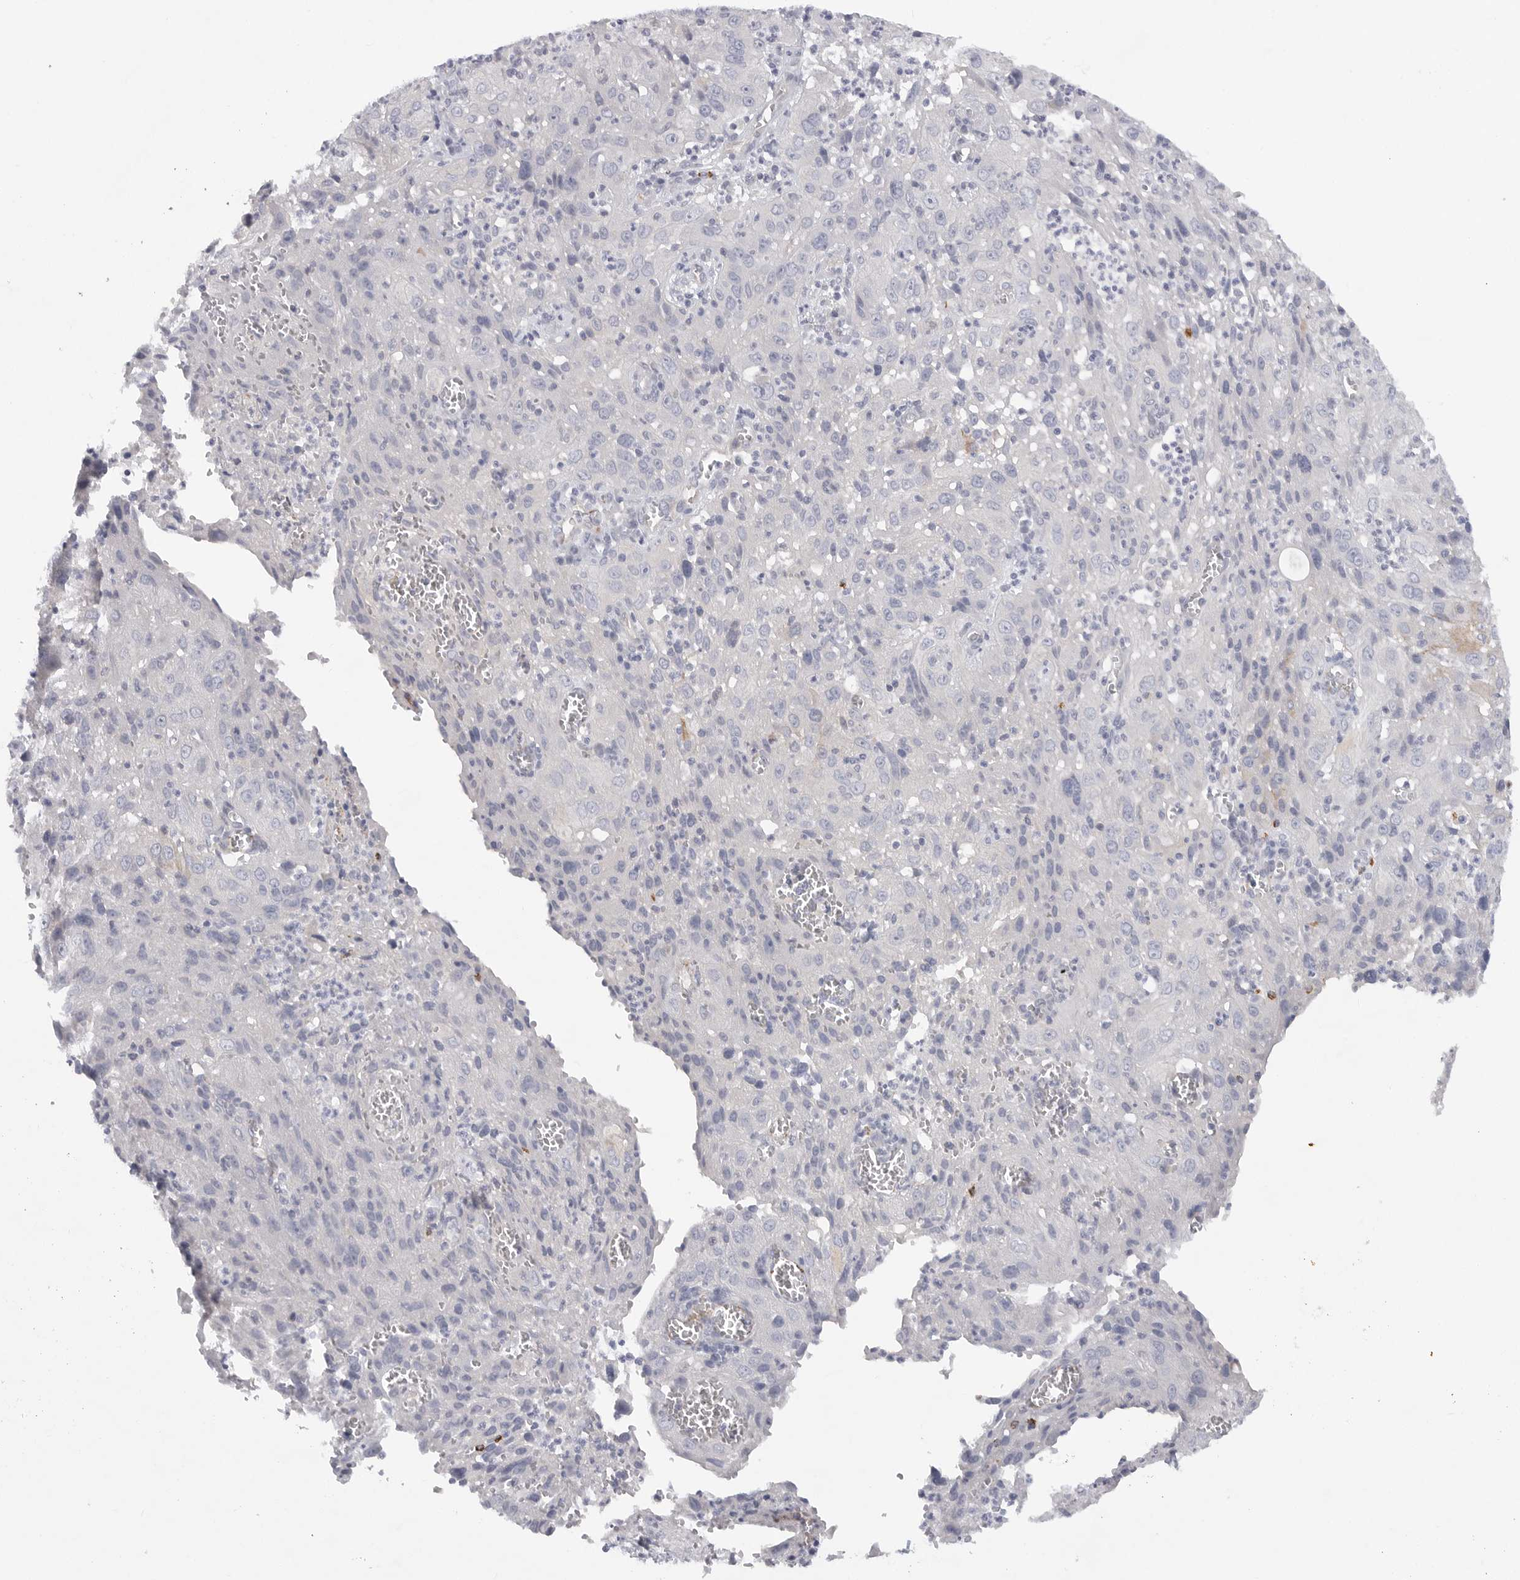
{"staining": {"intensity": "negative", "quantity": "none", "location": "none"}, "tissue": "cervical cancer", "cell_type": "Tumor cells", "image_type": "cancer", "snomed": [{"axis": "morphology", "description": "Squamous cell carcinoma, NOS"}, {"axis": "topography", "description": "Cervix"}], "caption": "Tumor cells show no significant protein expression in squamous cell carcinoma (cervical).", "gene": "ELP3", "patient": {"sex": "female", "age": 32}}